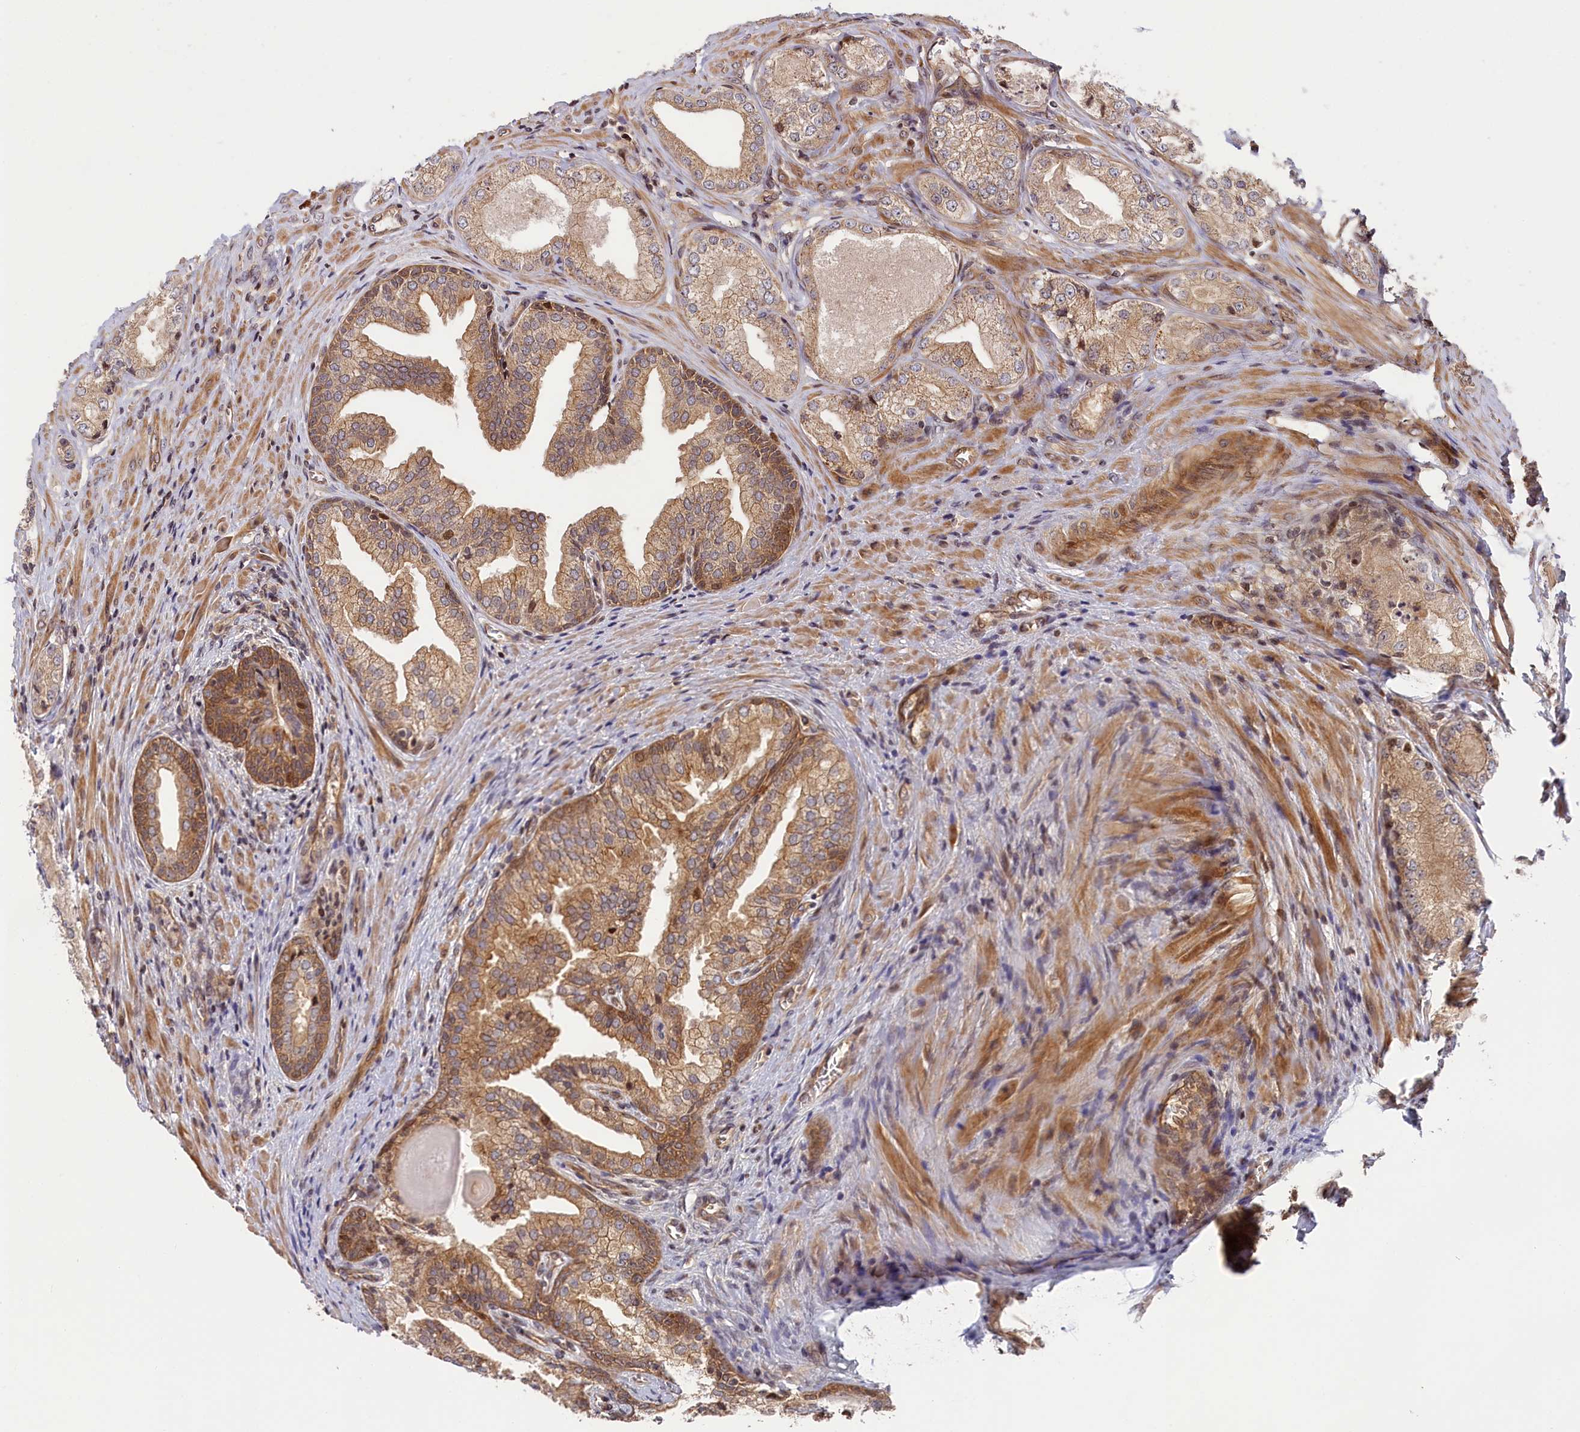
{"staining": {"intensity": "moderate", "quantity": ">75%", "location": "cytoplasmic/membranous"}, "tissue": "prostate cancer", "cell_type": "Tumor cells", "image_type": "cancer", "snomed": [{"axis": "morphology", "description": "Adenocarcinoma, Low grade"}, {"axis": "topography", "description": "Prostate"}], "caption": "Immunohistochemistry micrograph of human prostate cancer (low-grade adenocarcinoma) stained for a protein (brown), which displays medium levels of moderate cytoplasmic/membranous positivity in about >75% of tumor cells.", "gene": "CEP44", "patient": {"sex": "male", "age": 68}}